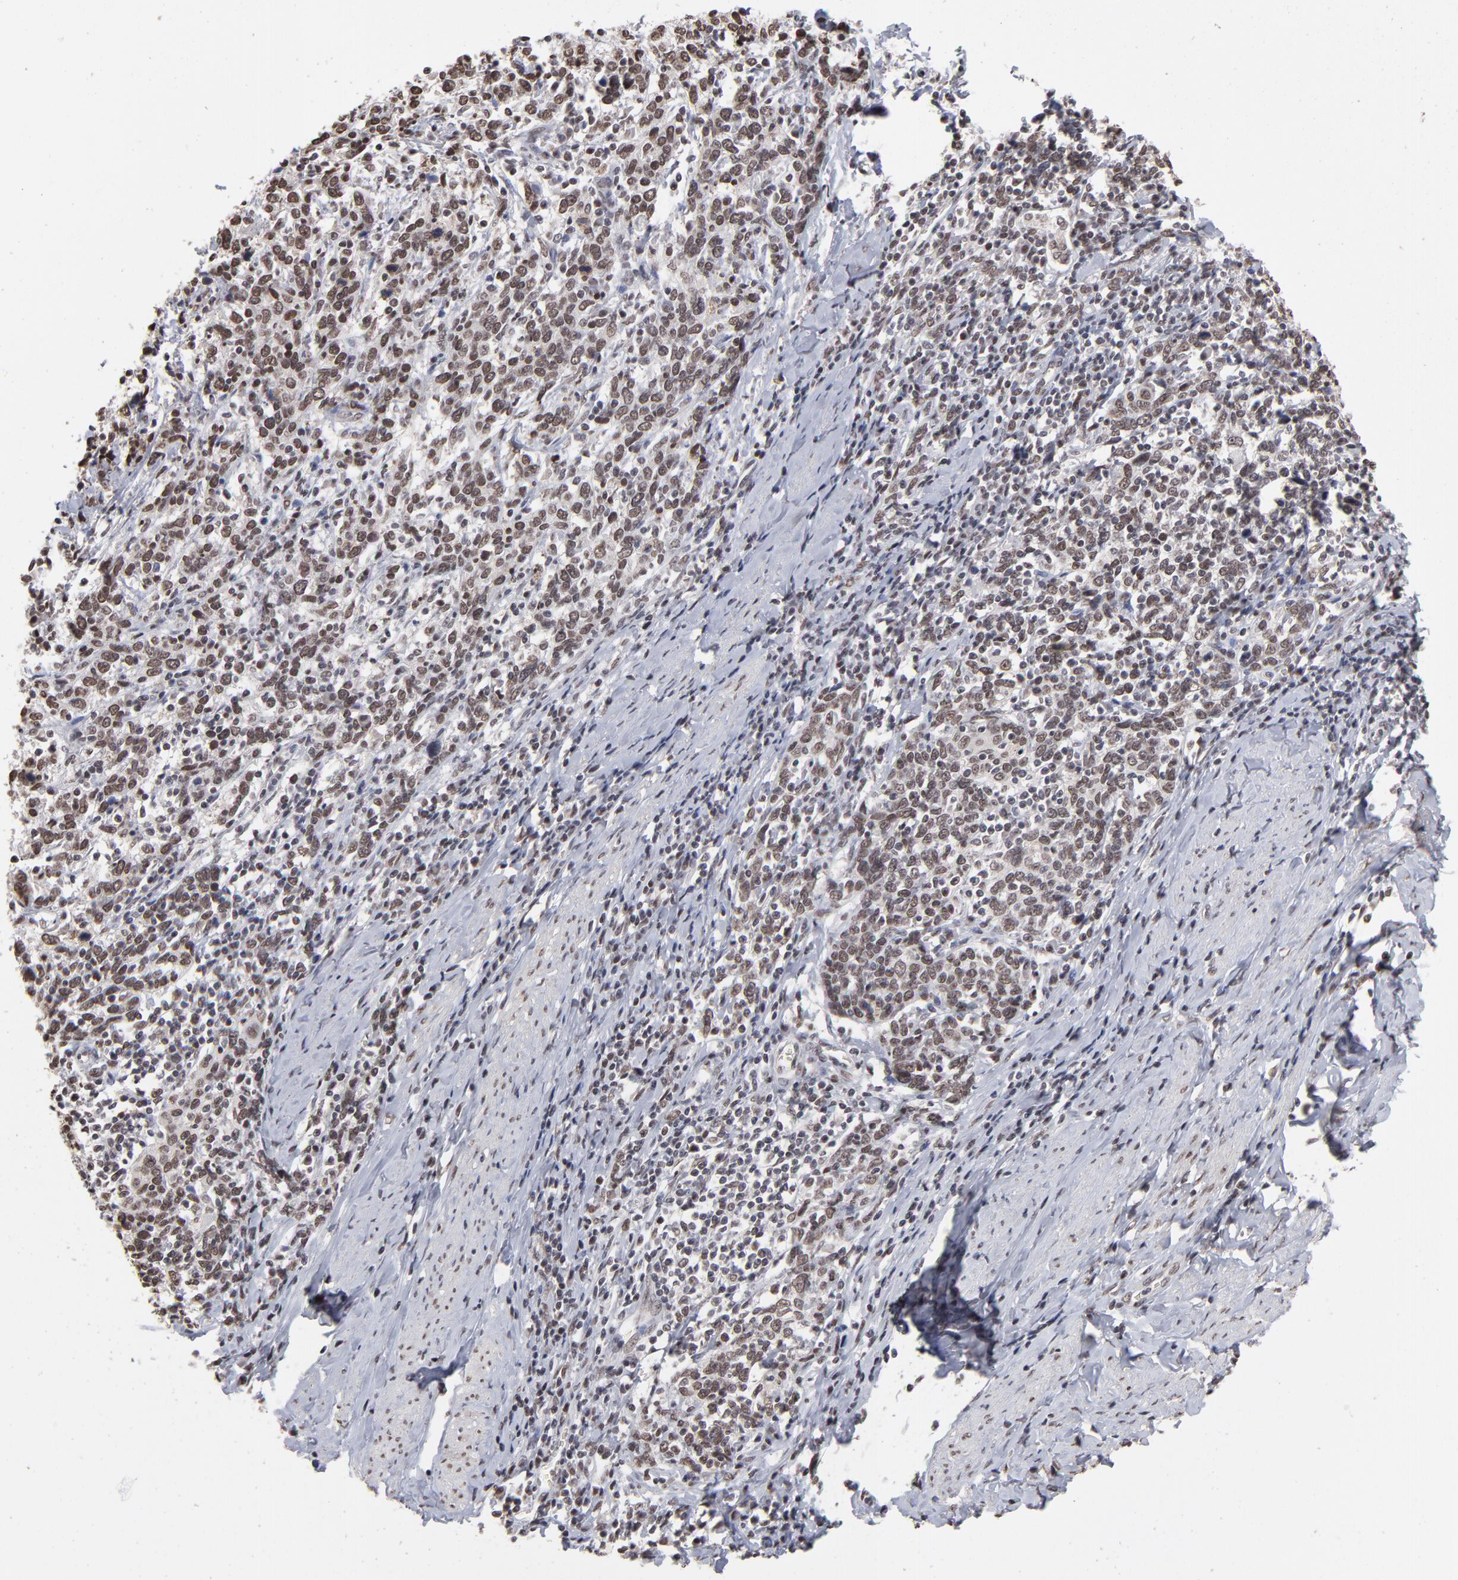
{"staining": {"intensity": "weak", "quantity": "<25%", "location": "nuclear"}, "tissue": "cervical cancer", "cell_type": "Tumor cells", "image_type": "cancer", "snomed": [{"axis": "morphology", "description": "Squamous cell carcinoma, NOS"}, {"axis": "topography", "description": "Cervix"}], "caption": "Tumor cells show no significant protein positivity in squamous cell carcinoma (cervical). Nuclei are stained in blue.", "gene": "ZNF3", "patient": {"sex": "female", "age": 41}}